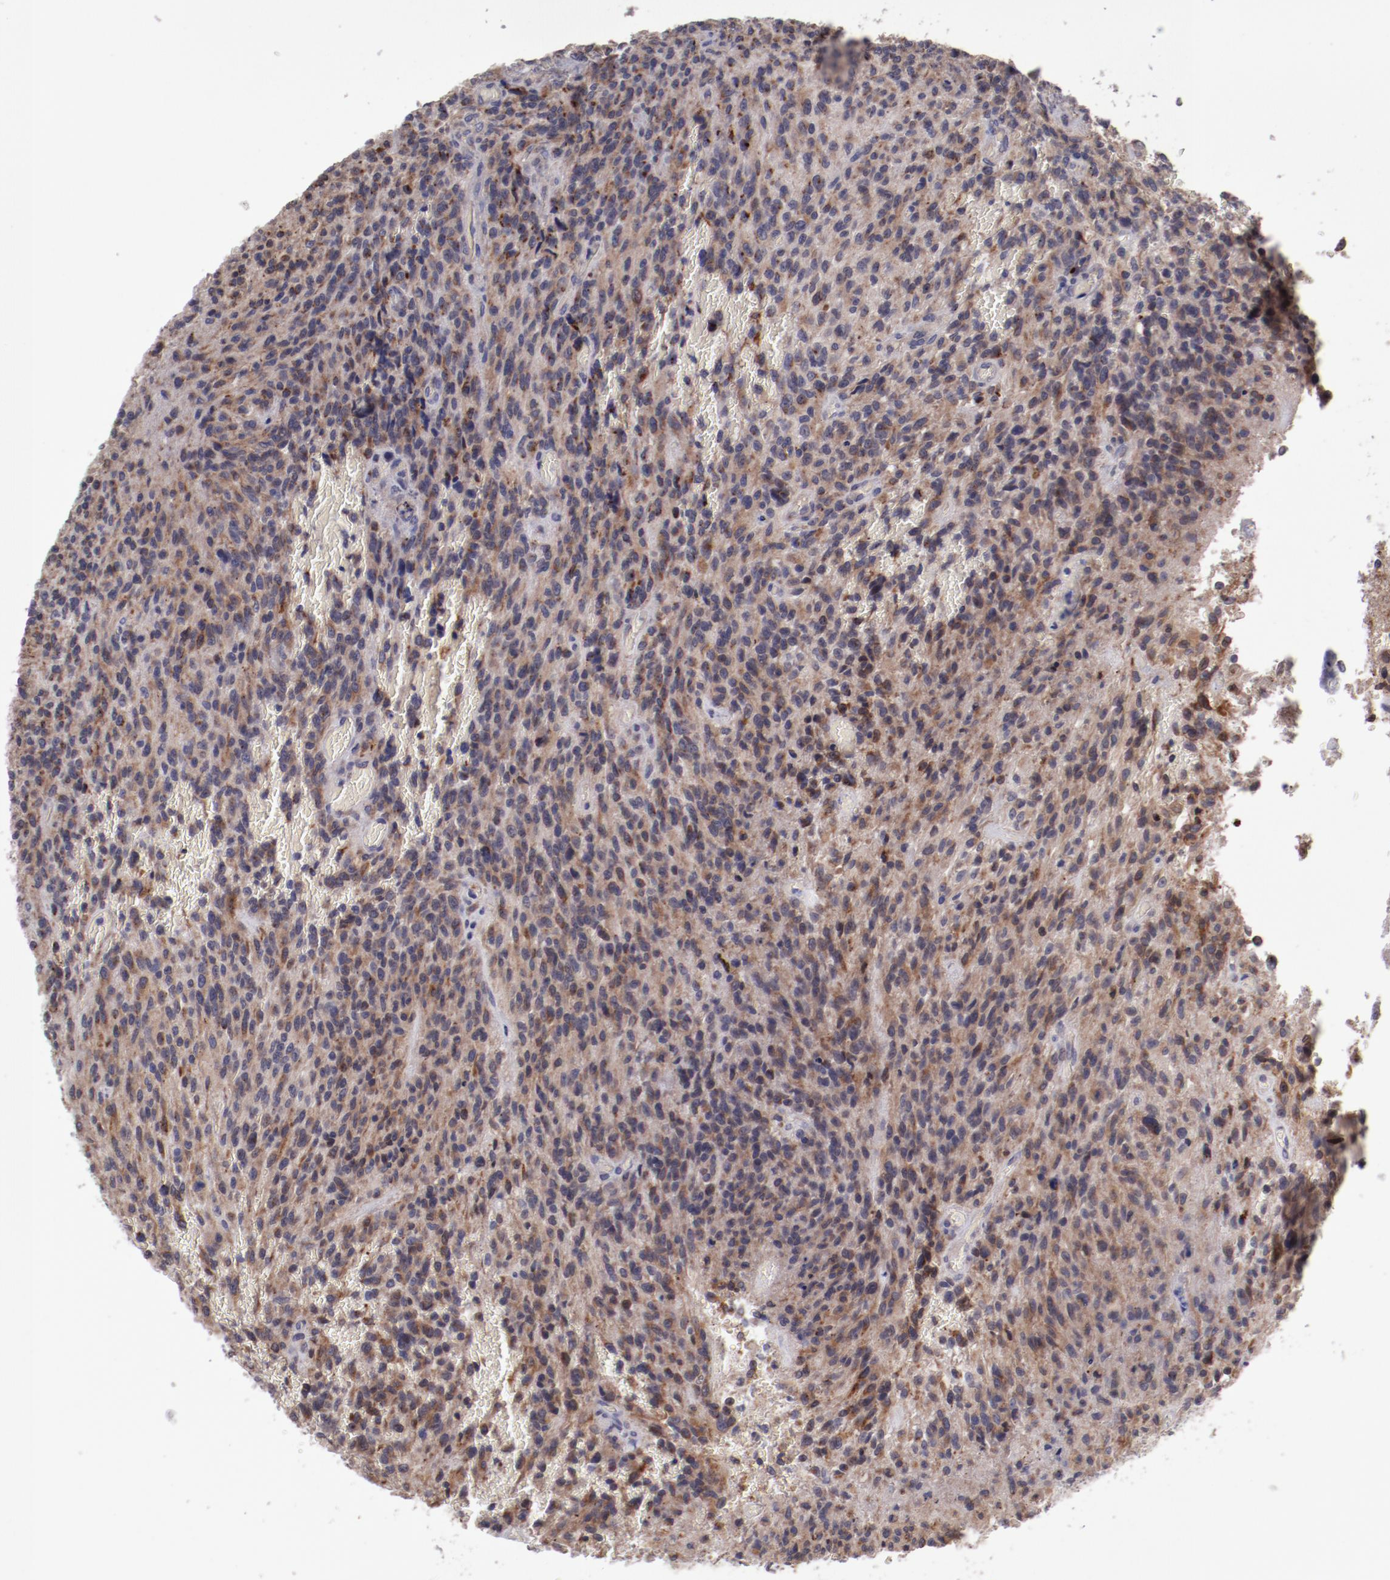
{"staining": {"intensity": "moderate", "quantity": ">75%", "location": "cytoplasmic/membranous"}, "tissue": "glioma", "cell_type": "Tumor cells", "image_type": "cancer", "snomed": [{"axis": "morphology", "description": "Normal tissue, NOS"}, {"axis": "morphology", "description": "Glioma, malignant, High grade"}, {"axis": "topography", "description": "Cerebral cortex"}], "caption": "Malignant high-grade glioma stained with DAB (3,3'-diaminobenzidine) IHC reveals medium levels of moderate cytoplasmic/membranous positivity in about >75% of tumor cells.", "gene": "IL12A", "patient": {"sex": "male", "age": 56}}